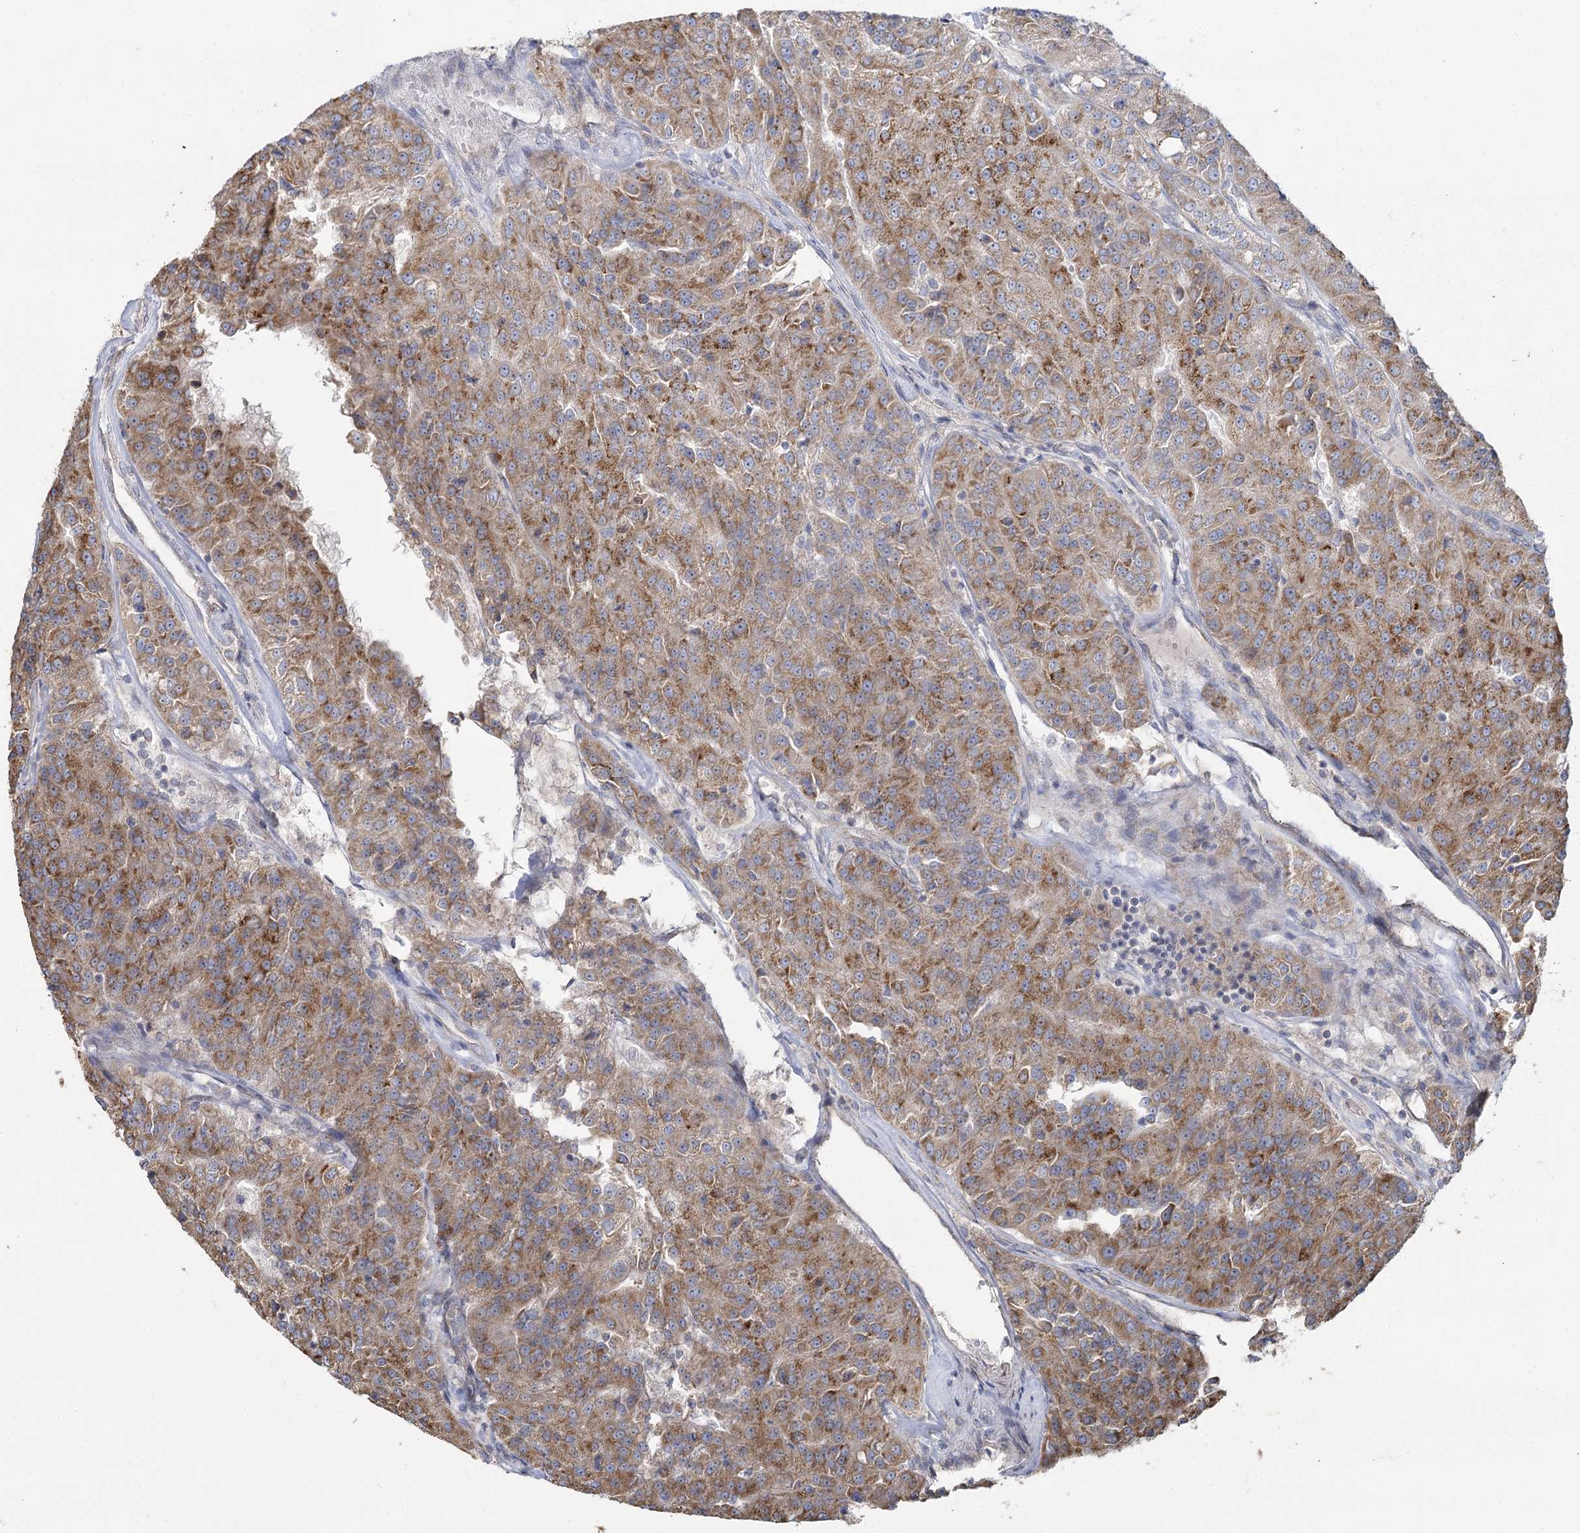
{"staining": {"intensity": "moderate", "quantity": ">75%", "location": "cytoplasmic/membranous"}, "tissue": "renal cancer", "cell_type": "Tumor cells", "image_type": "cancer", "snomed": [{"axis": "morphology", "description": "Adenocarcinoma, NOS"}, {"axis": "topography", "description": "Kidney"}], "caption": "Immunohistochemistry (IHC) image of adenocarcinoma (renal) stained for a protein (brown), which reveals medium levels of moderate cytoplasmic/membranous expression in about >75% of tumor cells.", "gene": "ACOX2", "patient": {"sex": "female", "age": 63}}